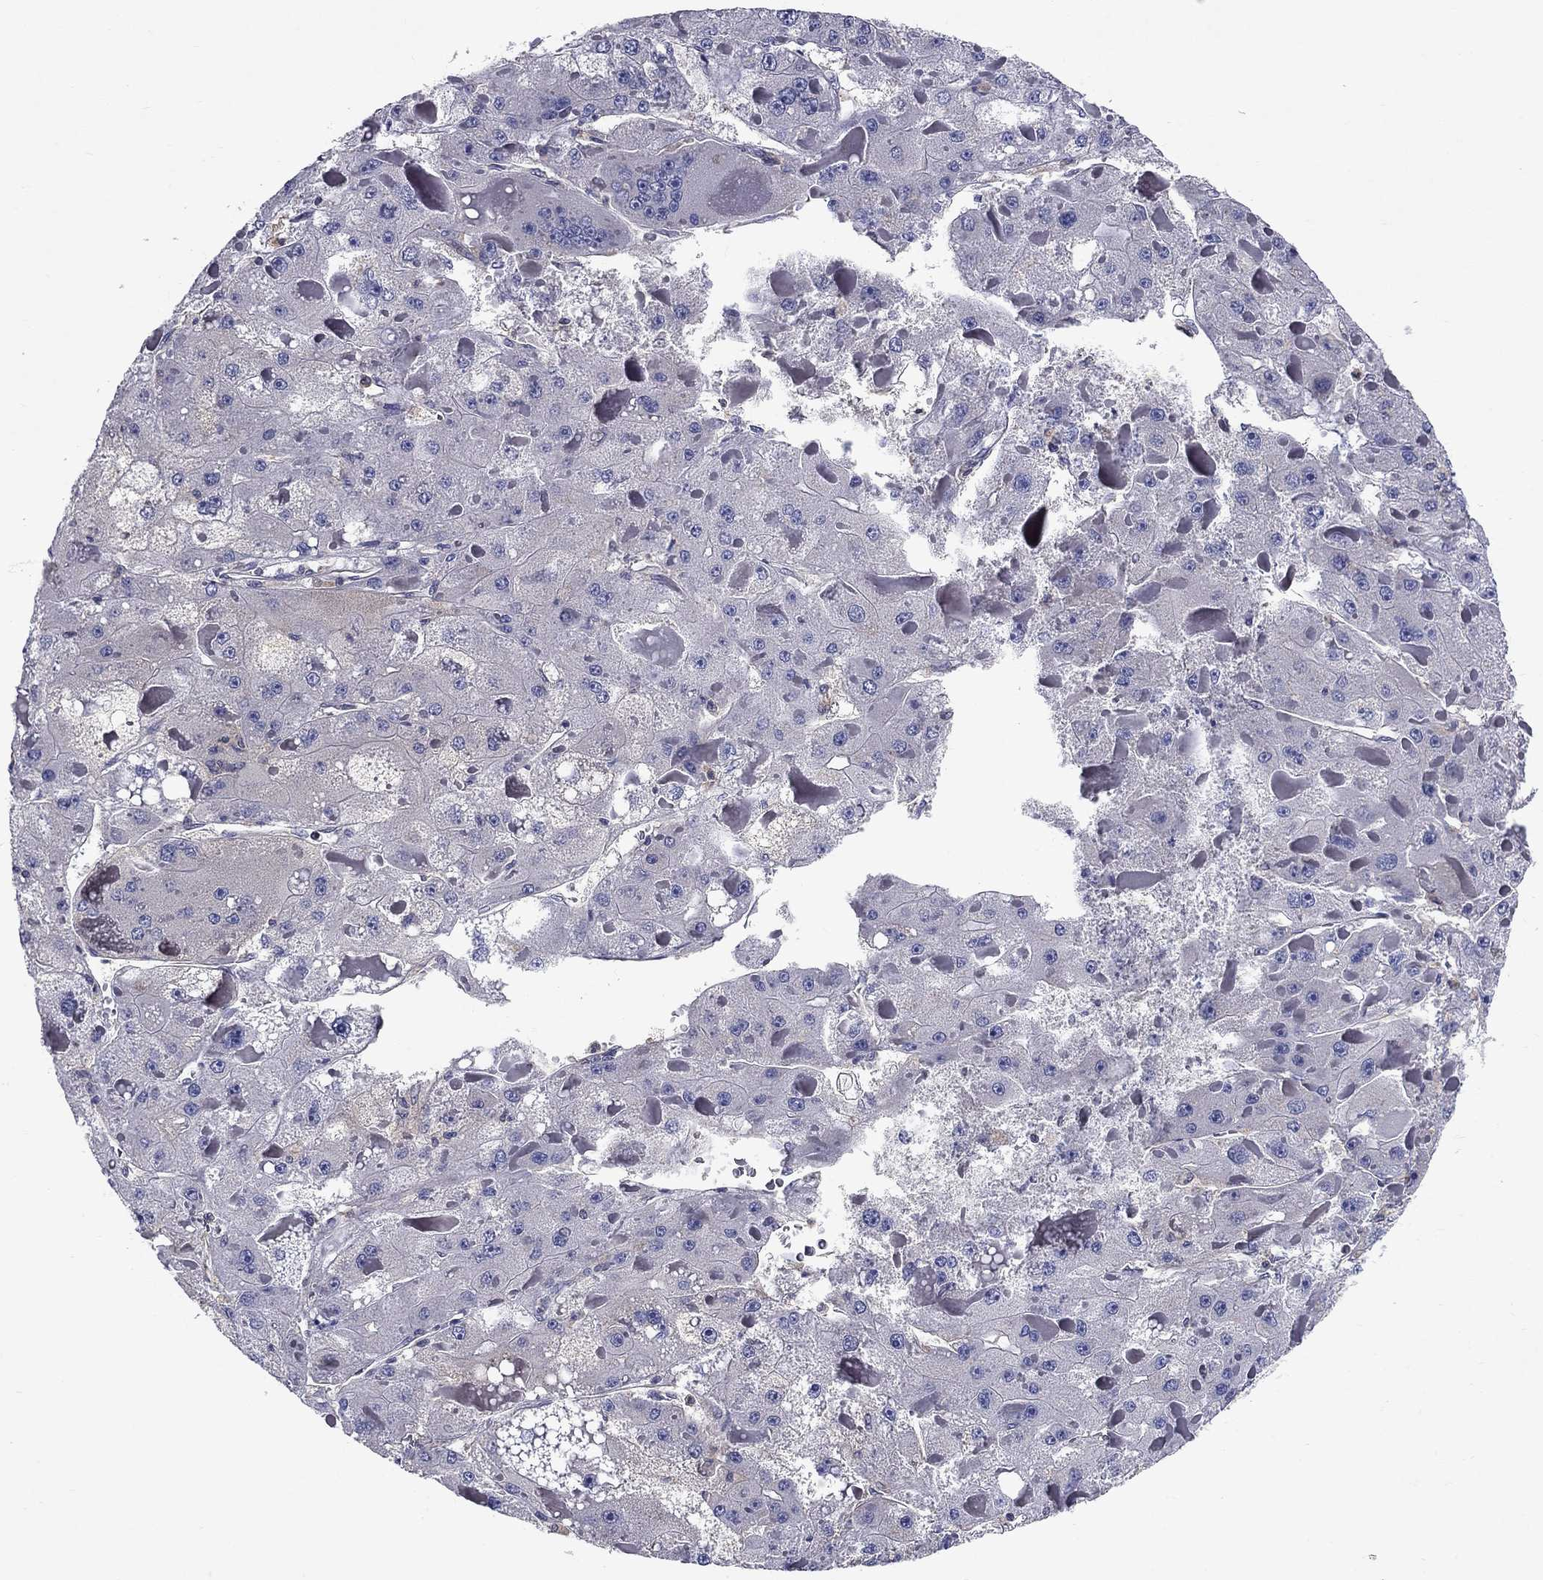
{"staining": {"intensity": "negative", "quantity": "none", "location": "none"}, "tissue": "liver cancer", "cell_type": "Tumor cells", "image_type": "cancer", "snomed": [{"axis": "morphology", "description": "Carcinoma, Hepatocellular, NOS"}, {"axis": "topography", "description": "Liver"}], "caption": "This is an immunohistochemistry image of human liver hepatocellular carcinoma. There is no staining in tumor cells.", "gene": "GLTP", "patient": {"sex": "female", "age": 73}}